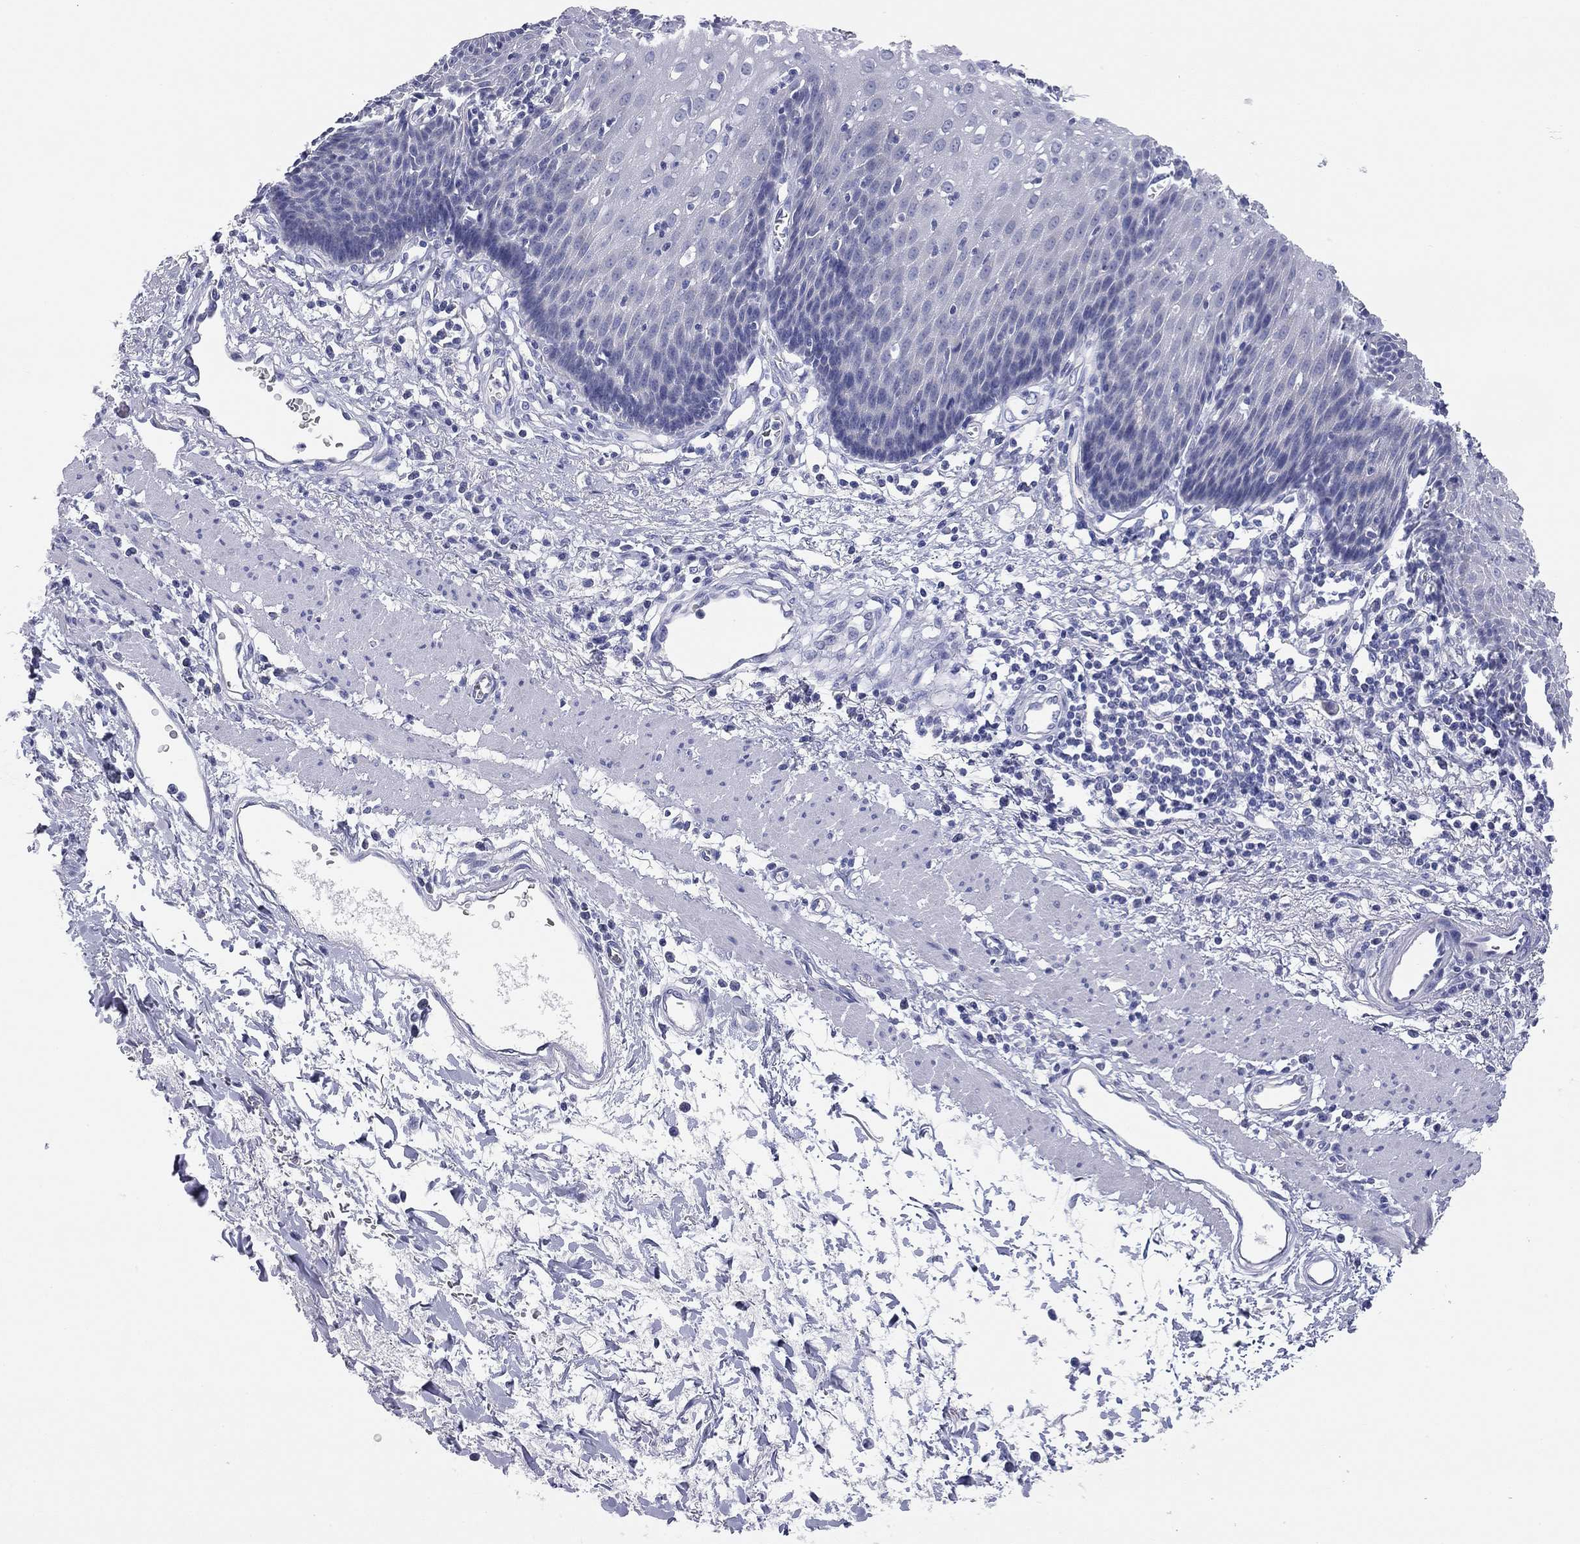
{"staining": {"intensity": "negative", "quantity": "none", "location": "none"}, "tissue": "esophagus", "cell_type": "Squamous epithelial cells", "image_type": "normal", "snomed": [{"axis": "morphology", "description": "Normal tissue, NOS"}, {"axis": "topography", "description": "Esophagus"}], "caption": "Protein analysis of unremarkable esophagus reveals no significant staining in squamous epithelial cells.", "gene": "ENSG00000269035", "patient": {"sex": "male", "age": 57}}